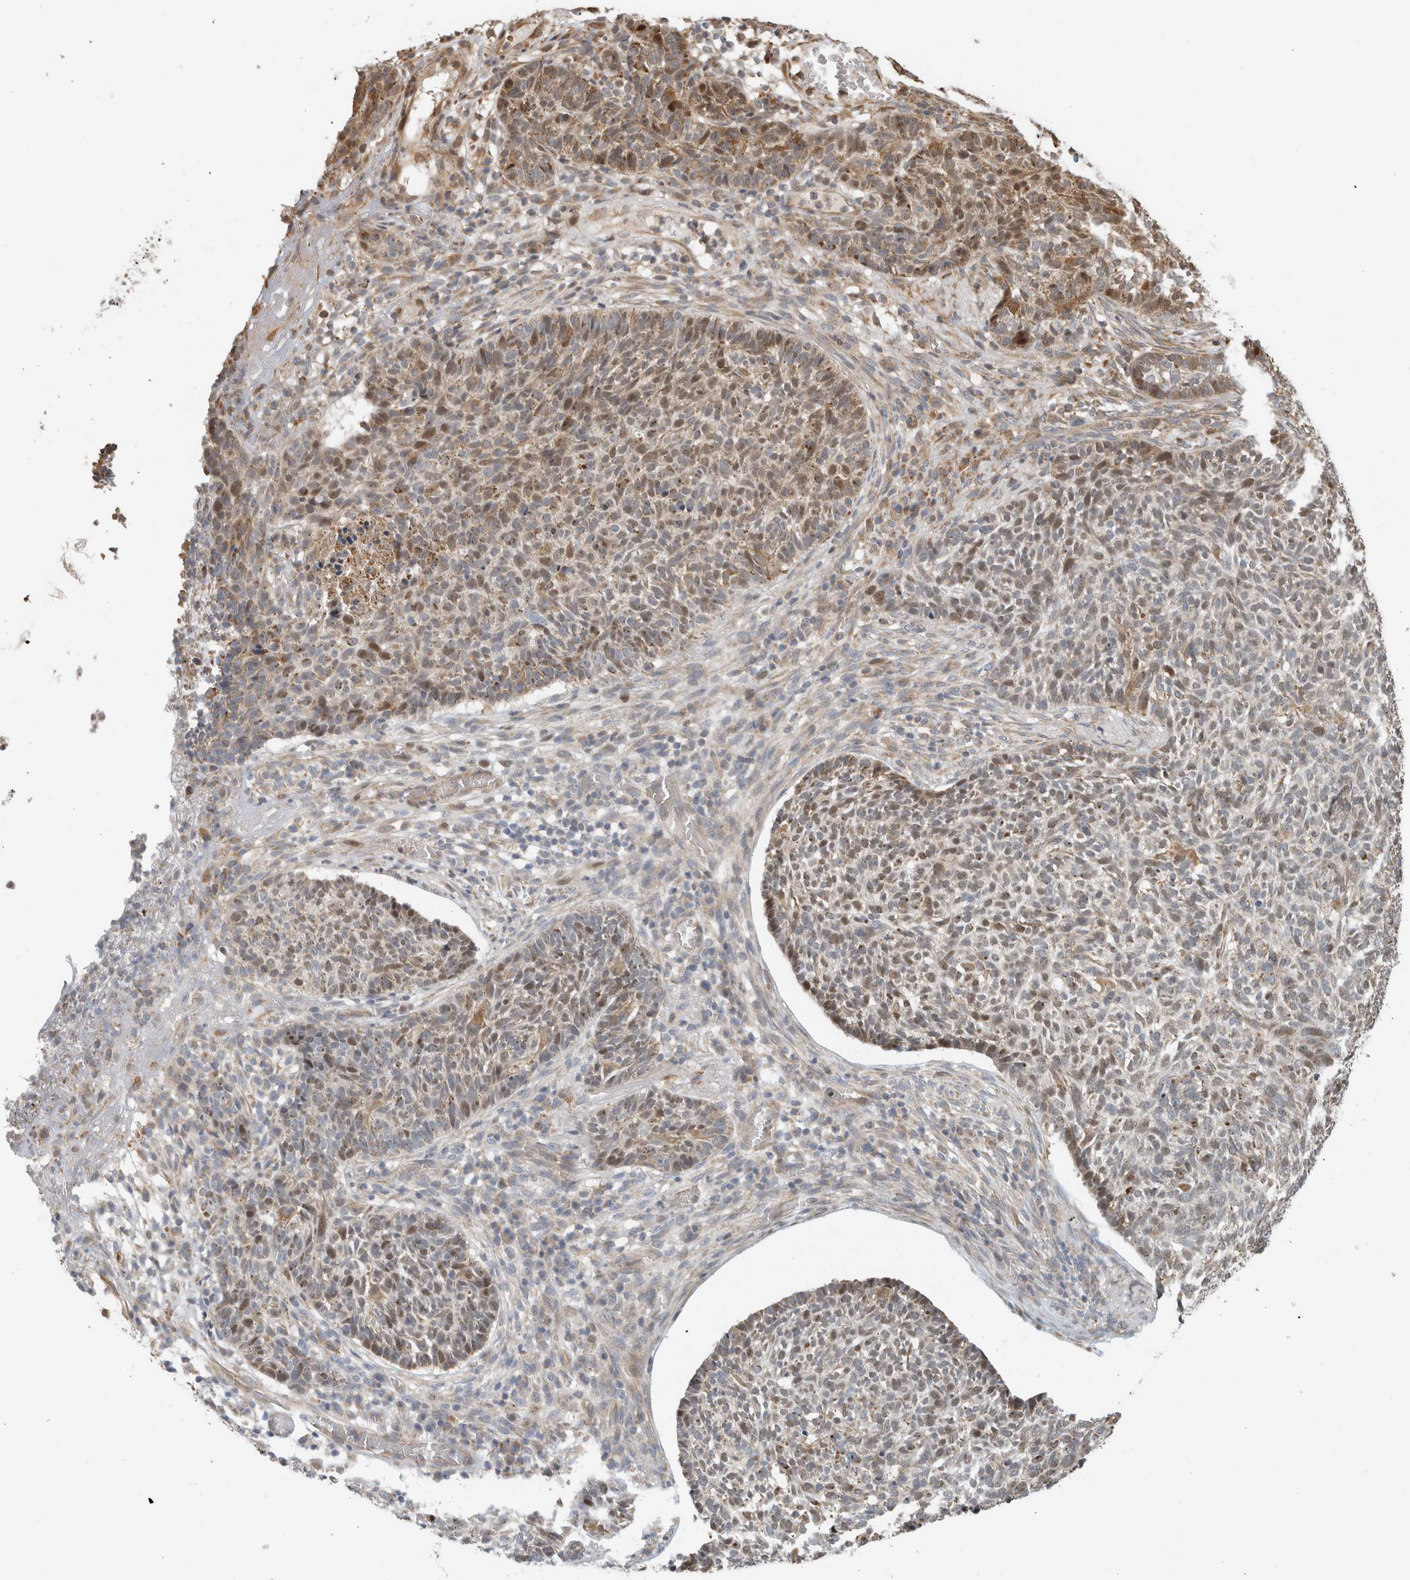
{"staining": {"intensity": "weak", "quantity": "25%-75%", "location": "cytoplasmic/membranous,nuclear"}, "tissue": "skin cancer", "cell_type": "Tumor cells", "image_type": "cancer", "snomed": [{"axis": "morphology", "description": "Basal cell carcinoma"}, {"axis": "topography", "description": "Skin"}], "caption": "High-magnification brightfield microscopy of skin cancer stained with DAB (brown) and counterstained with hematoxylin (blue). tumor cells exhibit weak cytoplasmic/membranous and nuclear positivity is present in approximately25%-75% of cells.", "gene": "GINS4", "patient": {"sex": "male", "age": 85}}